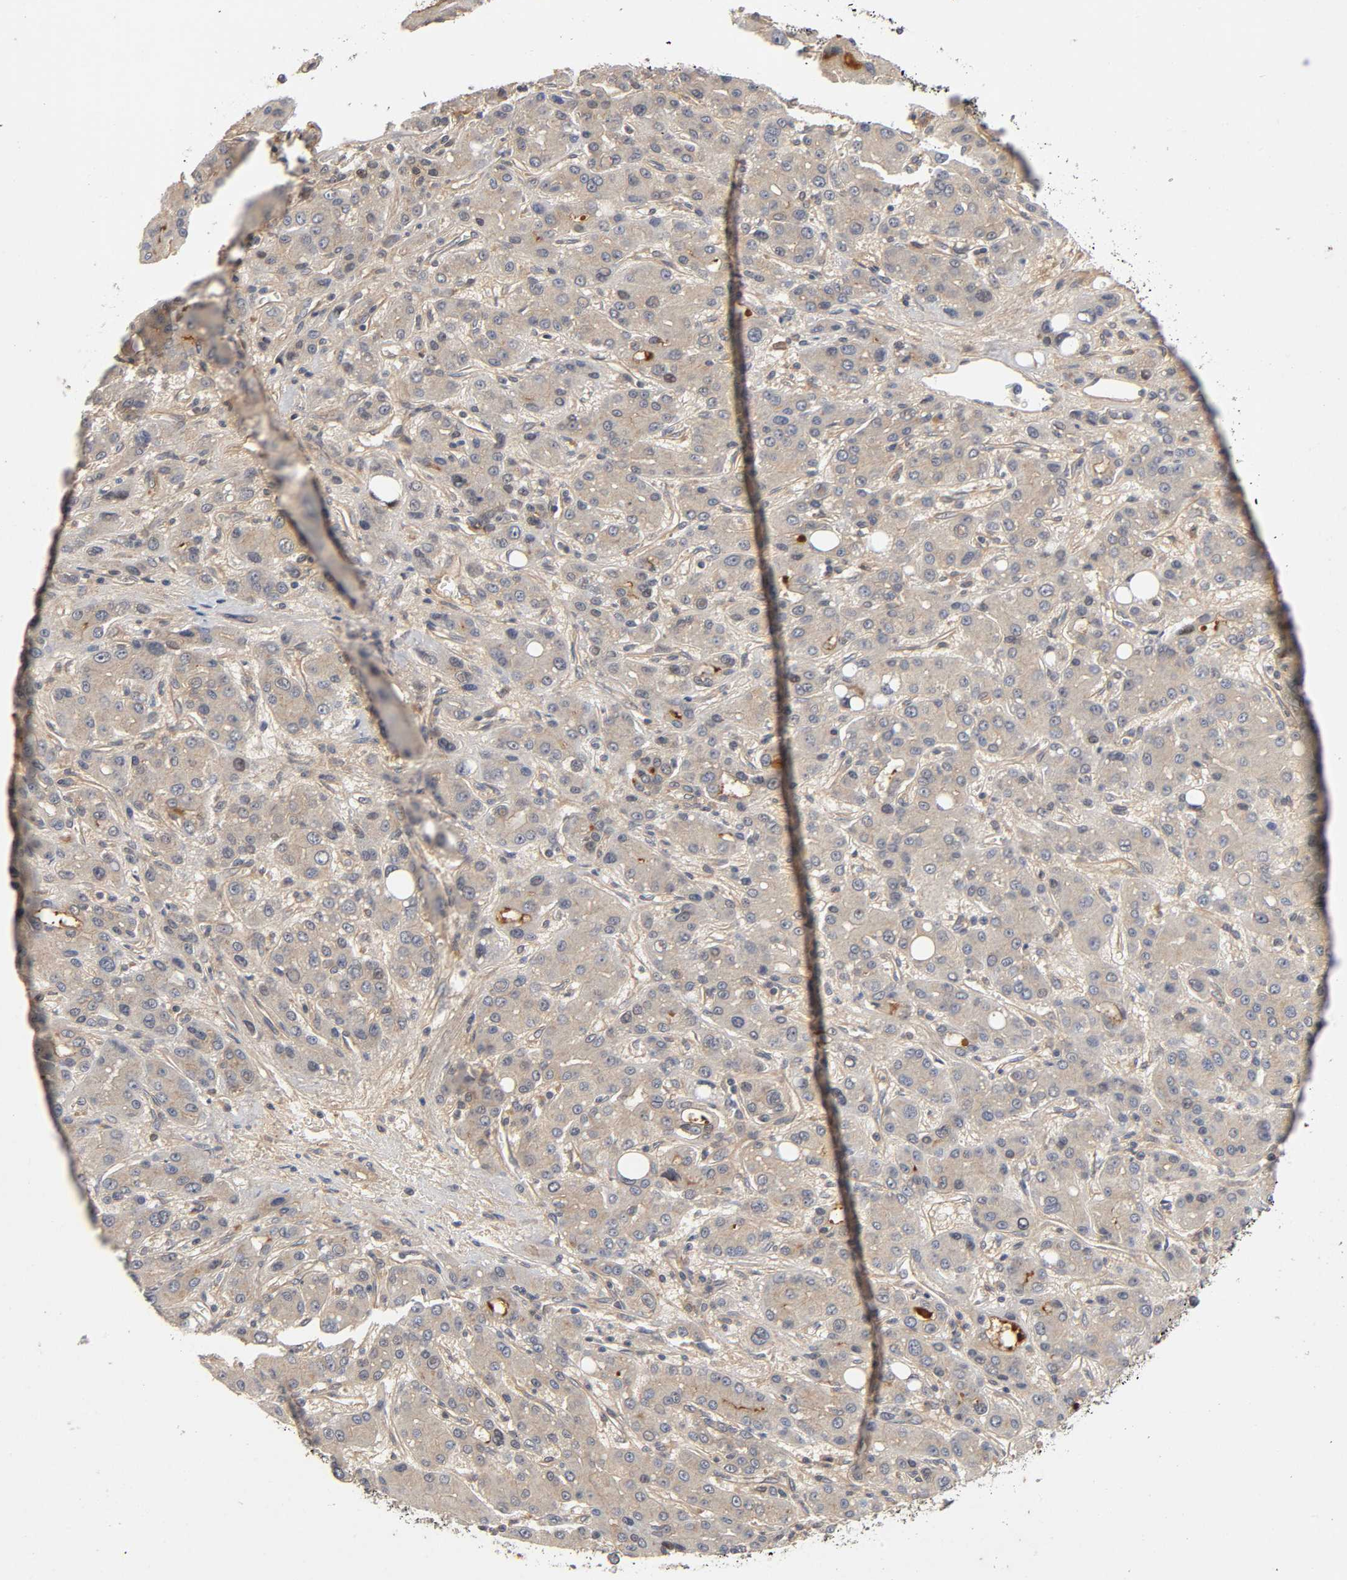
{"staining": {"intensity": "moderate", "quantity": ">75%", "location": "cytoplasmic/membranous"}, "tissue": "liver cancer", "cell_type": "Tumor cells", "image_type": "cancer", "snomed": [{"axis": "morphology", "description": "Carcinoma, Hepatocellular, NOS"}, {"axis": "topography", "description": "Liver"}], "caption": "A micrograph of liver hepatocellular carcinoma stained for a protein displays moderate cytoplasmic/membranous brown staining in tumor cells.", "gene": "CPB2", "patient": {"sex": "male", "age": 55}}